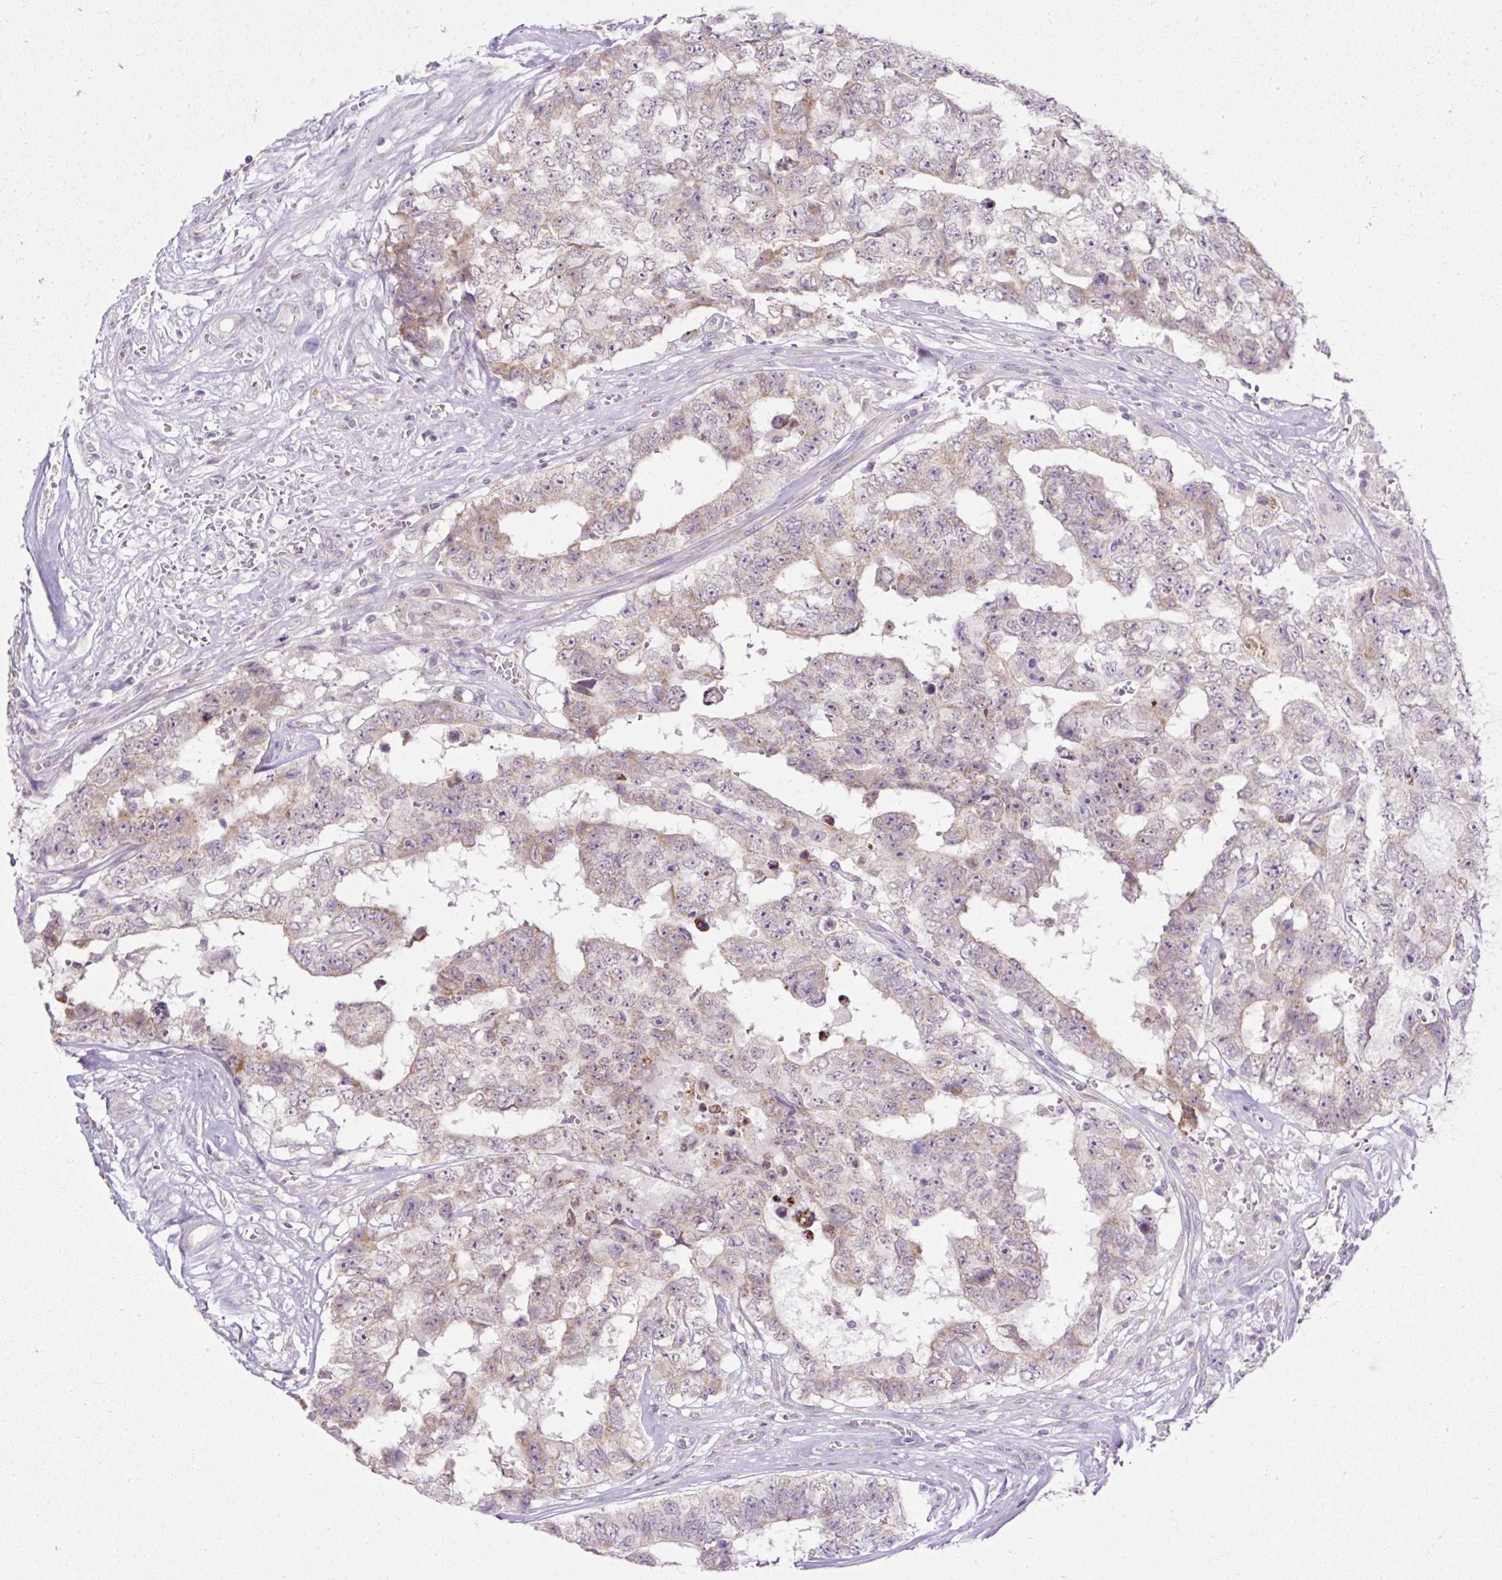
{"staining": {"intensity": "weak", "quantity": "25%-75%", "location": "cytoplasmic/membranous"}, "tissue": "testis cancer", "cell_type": "Tumor cells", "image_type": "cancer", "snomed": [{"axis": "morphology", "description": "Normal tissue, NOS"}, {"axis": "morphology", "description": "Carcinoma, Embryonal, NOS"}, {"axis": "topography", "description": "Testis"}, {"axis": "topography", "description": "Epididymis"}], "caption": "This is a histology image of IHC staining of testis cancer (embryonal carcinoma), which shows weak staining in the cytoplasmic/membranous of tumor cells.", "gene": "FMC1", "patient": {"sex": "male", "age": 25}}